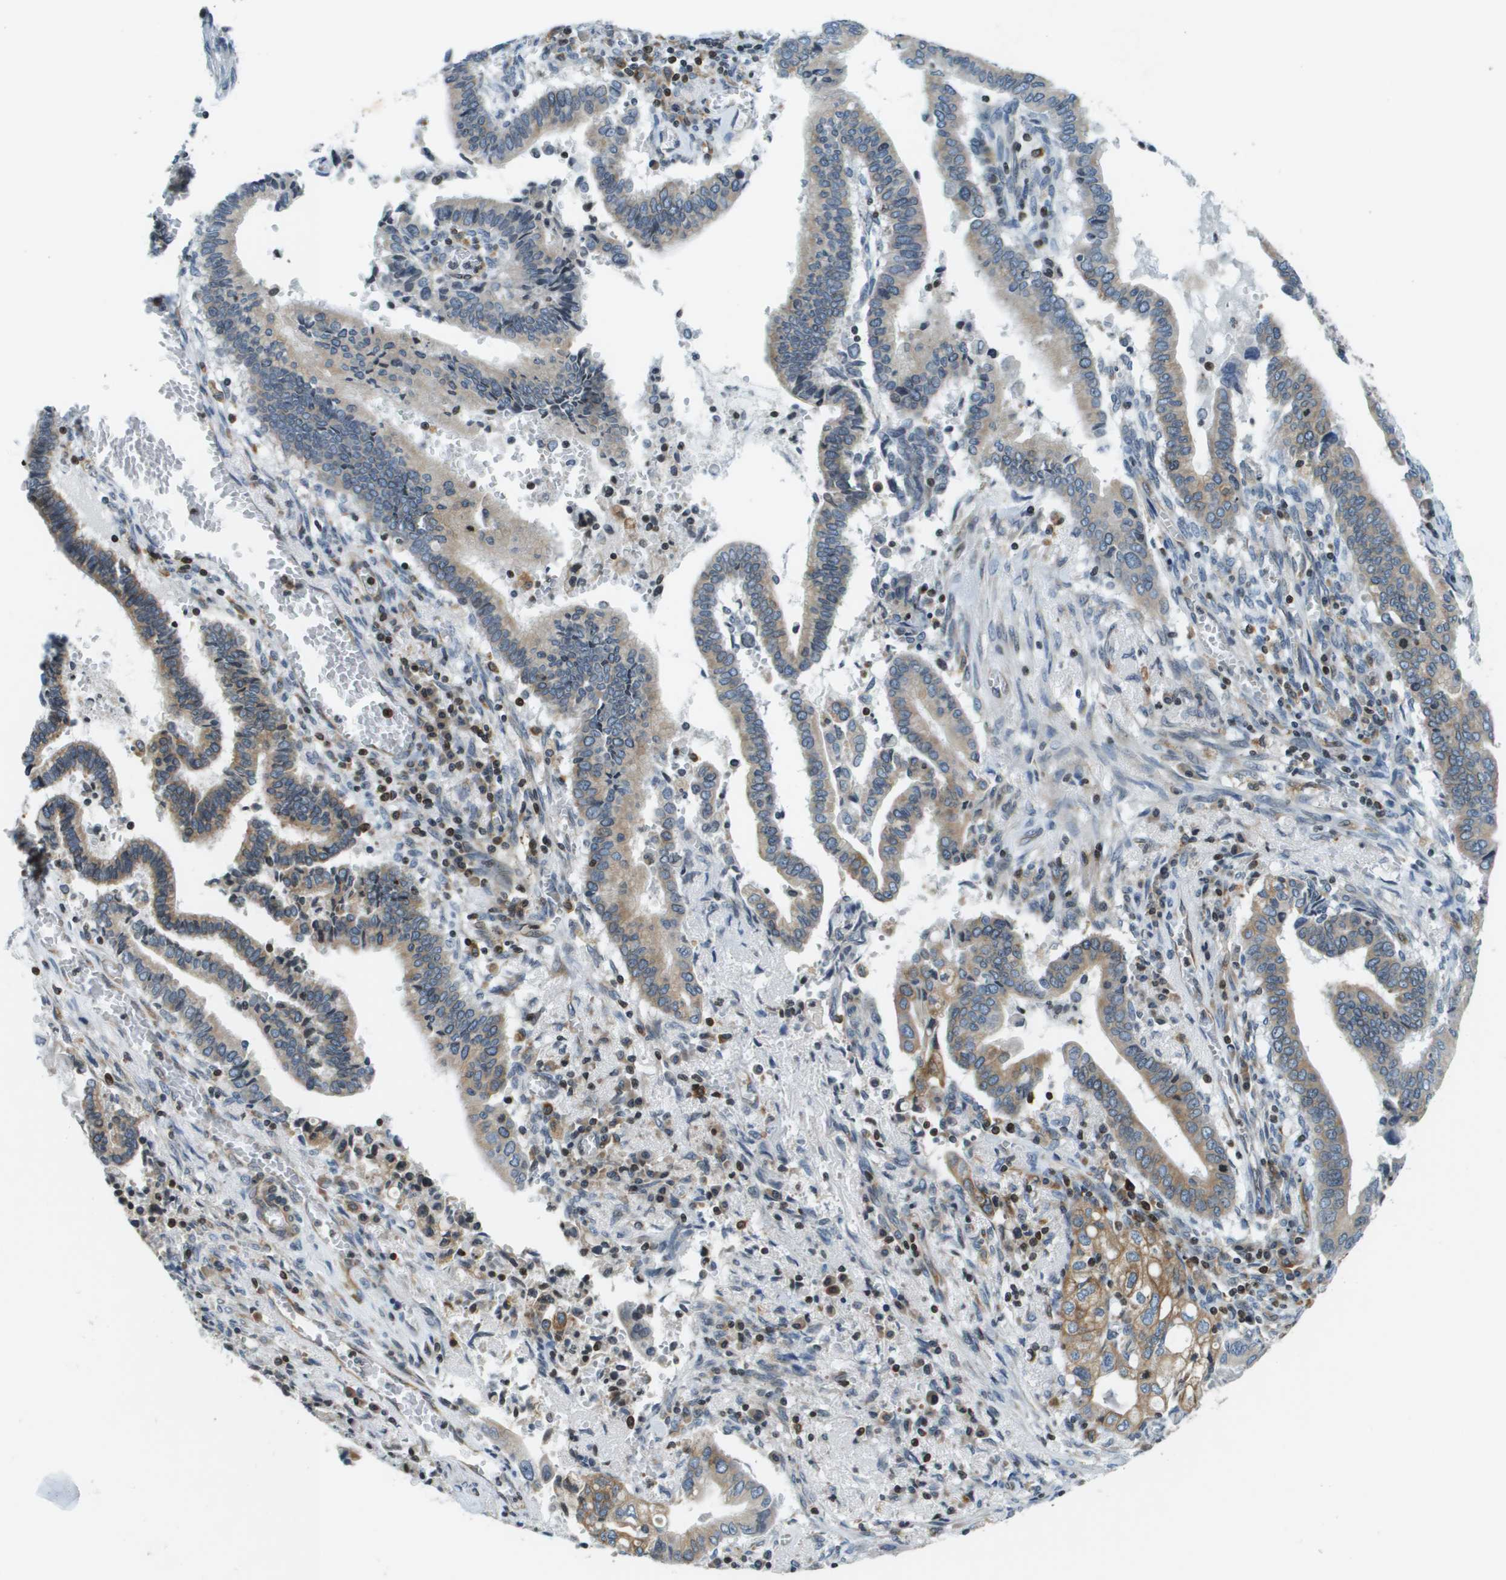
{"staining": {"intensity": "moderate", "quantity": "25%-75%", "location": "cytoplasmic/membranous"}, "tissue": "cervical cancer", "cell_type": "Tumor cells", "image_type": "cancer", "snomed": [{"axis": "morphology", "description": "Adenocarcinoma, NOS"}, {"axis": "topography", "description": "Cervix"}], "caption": "Immunohistochemistry (IHC) histopathology image of neoplastic tissue: human cervical cancer stained using IHC displays medium levels of moderate protein expression localized specifically in the cytoplasmic/membranous of tumor cells, appearing as a cytoplasmic/membranous brown color.", "gene": "ESYT1", "patient": {"sex": "female", "age": 44}}